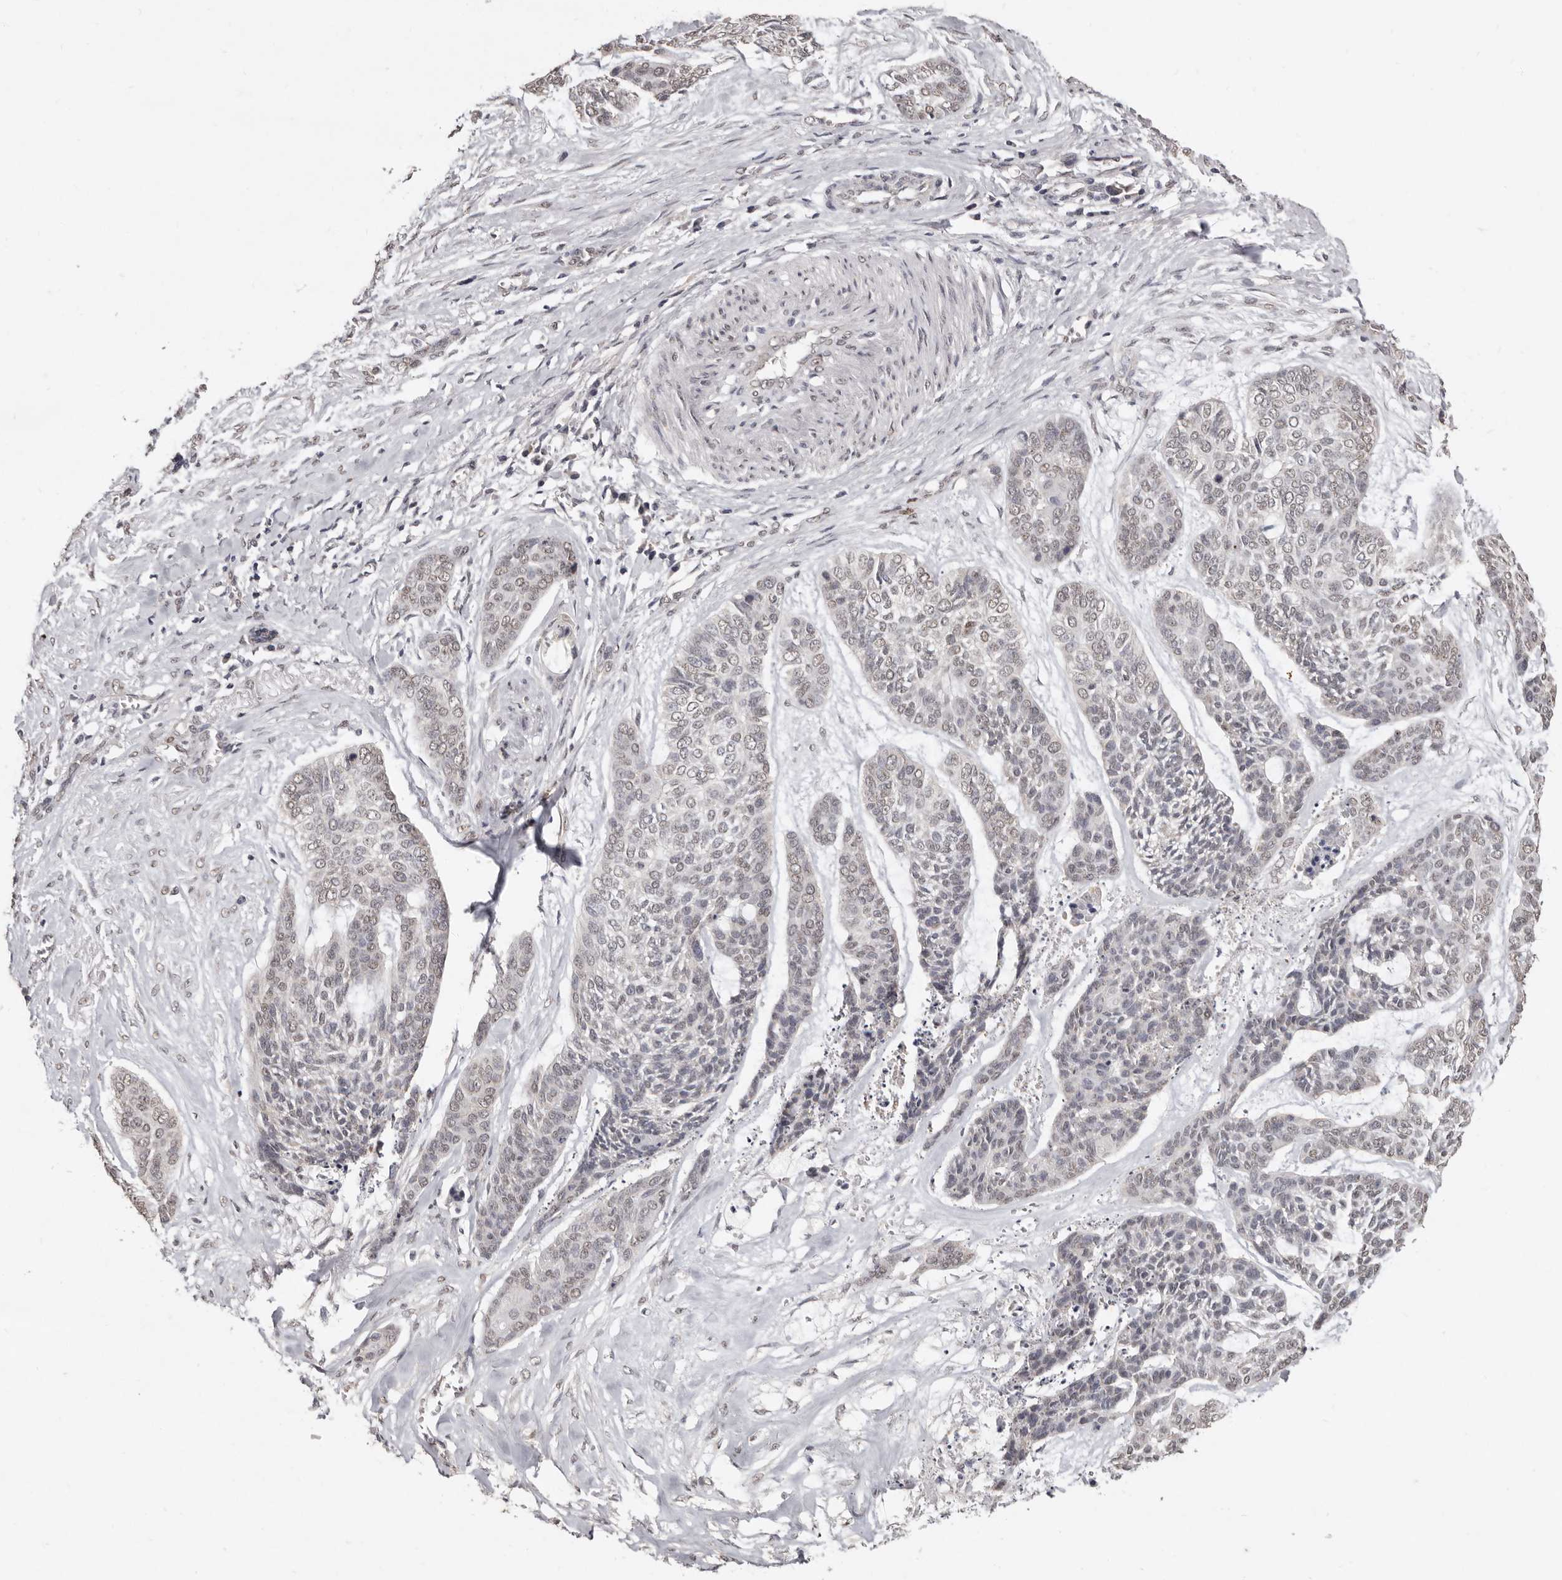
{"staining": {"intensity": "weak", "quantity": ">75%", "location": "nuclear"}, "tissue": "skin cancer", "cell_type": "Tumor cells", "image_type": "cancer", "snomed": [{"axis": "morphology", "description": "Basal cell carcinoma"}, {"axis": "topography", "description": "Skin"}], "caption": "DAB immunohistochemical staining of human skin cancer exhibits weak nuclear protein positivity in about >75% of tumor cells. (DAB (3,3'-diaminobenzidine) = brown stain, brightfield microscopy at high magnification).", "gene": "LINGO2", "patient": {"sex": "female", "age": 64}}